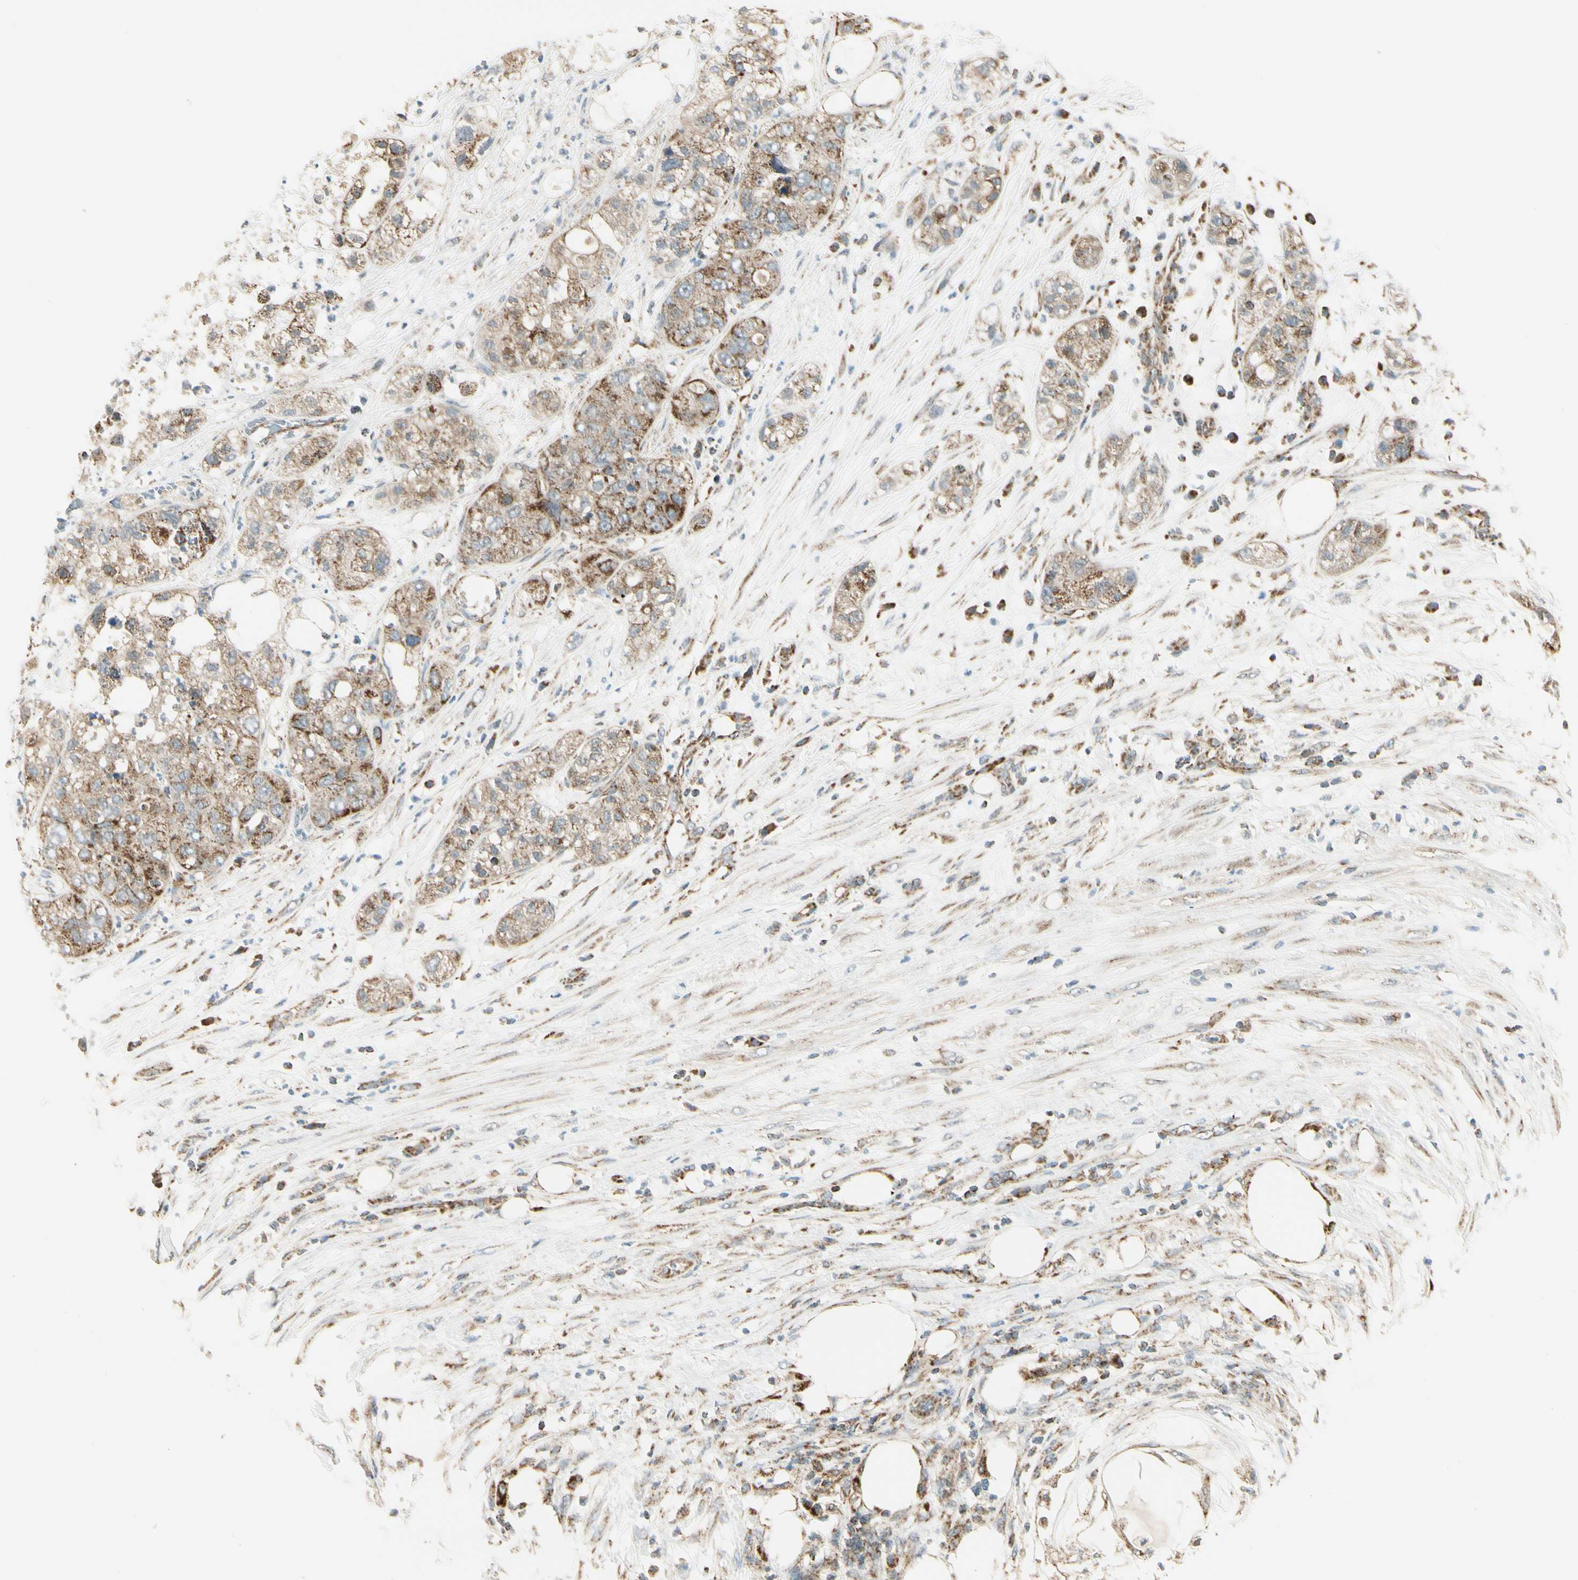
{"staining": {"intensity": "moderate", "quantity": ">75%", "location": "cytoplasmic/membranous"}, "tissue": "pancreatic cancer", "cell_type": "Tumor cells", "image_type": "cancer", "snomed": [{"axis": "morphology", "description": "Adenocarcinoma, NOS"}, {"axis": "topography", "description": "Pancreas"}], "caption": "This image demonstrates immunohistochemistry staining of pancreatic cancer (adenocarcinoma), with medium moderate cytoplasmic/membranous expression in about >75% of tumor cells.", "gene": "EPHB3", "patient": {"sex": "female", "age": 78}}